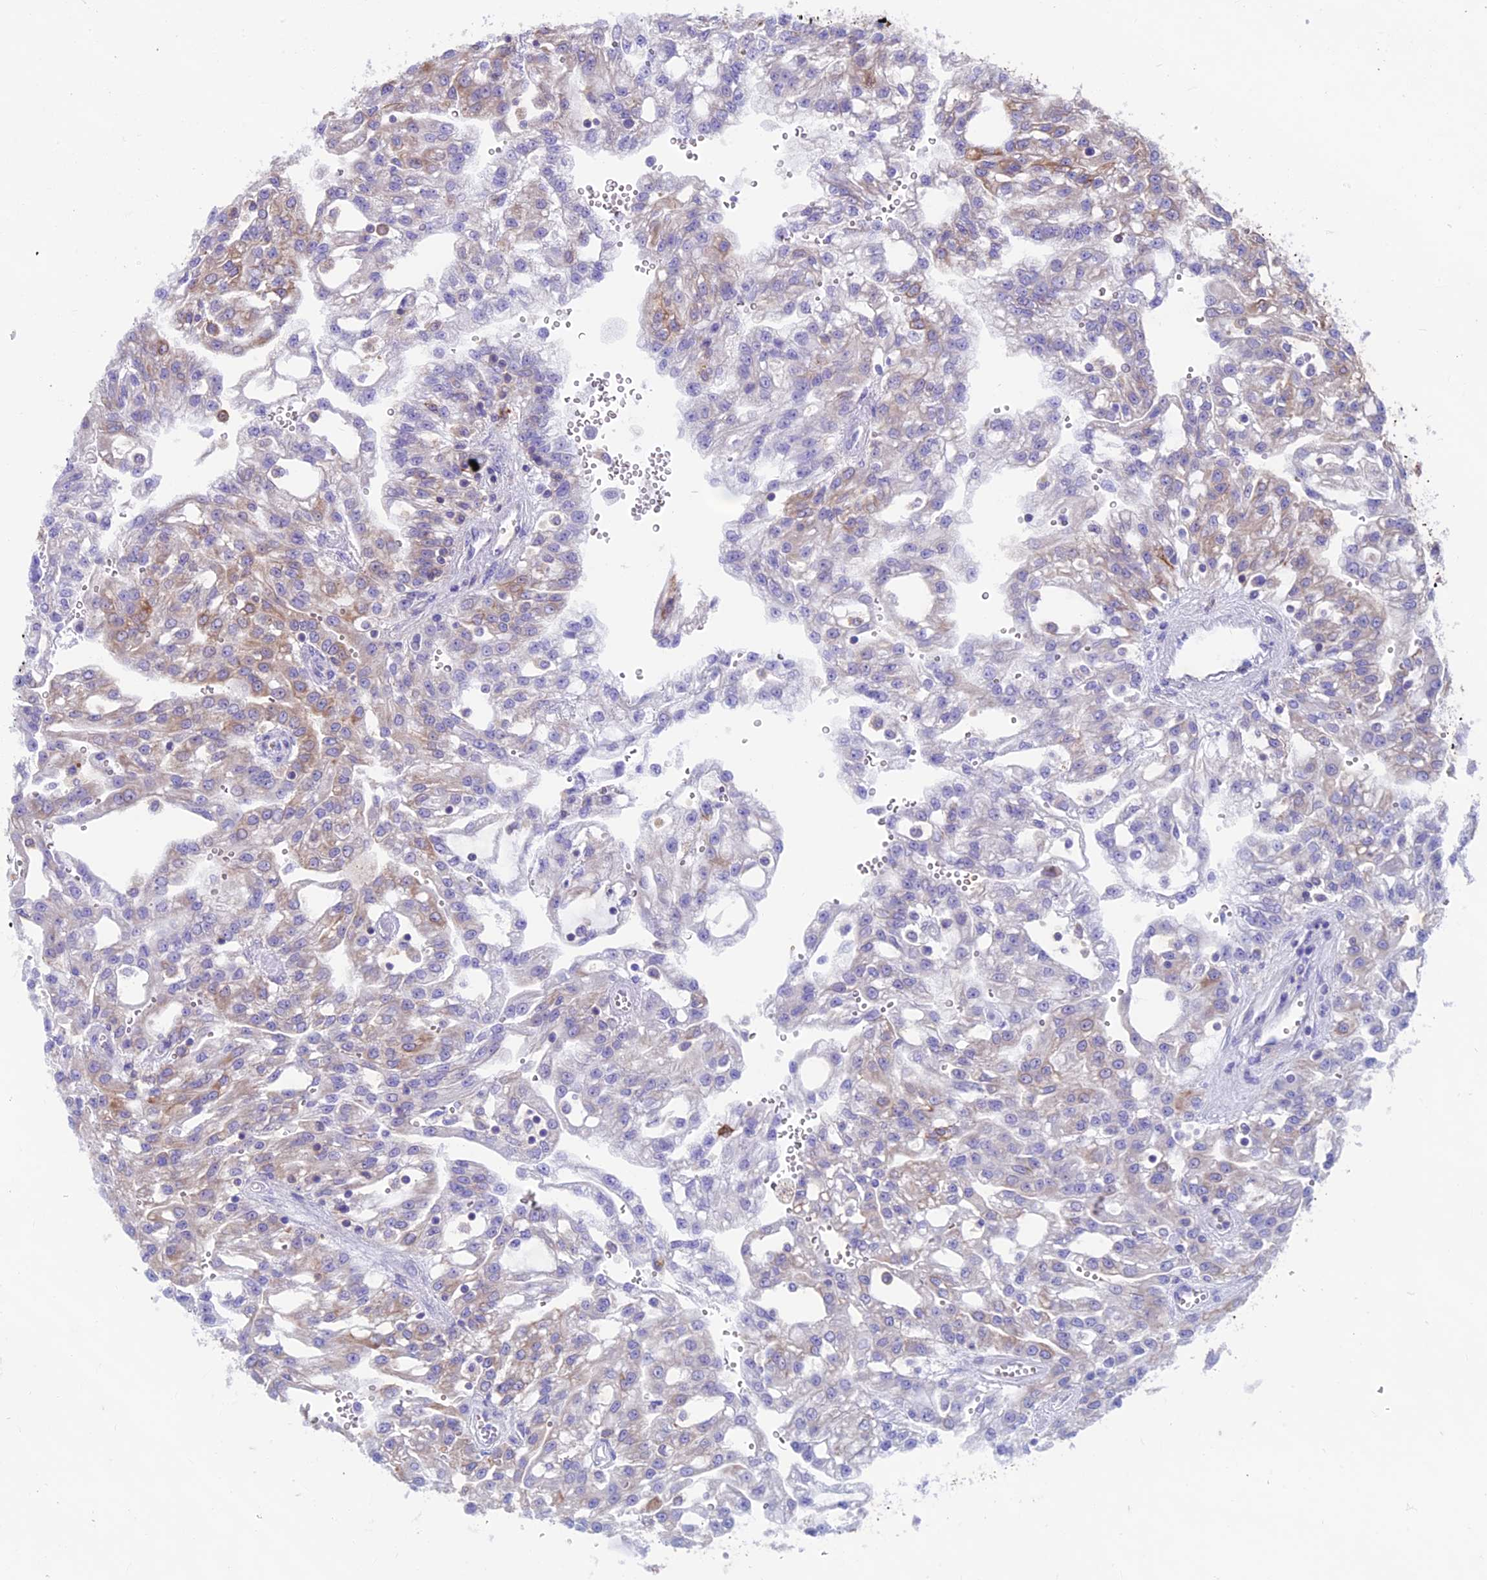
{"staining": {"intensity": "moderate", "quantity": "<25%", "location": "cytoplasmic/membranous"}, "tissue": "renal cancer", "cell_type": "Tumor cells", "image_type": "cancer", "snomed": [{"axis": "morphology", "description": "Adenocarcinoma, NOS"}, {"axis": "topography", "description": "Kidney"}], "caption": "This histopathology image demonstrates renal adenocarcinoma stained with immunohistochemistry (IHC) to label a protein in brown. The cytoplasmic/membranous of tumor cells show moderate positivity for the protein. Nuclei are counter-stained blue.", "gene": "CDAN1", "patient": {"sex": "male", "age": 63}}